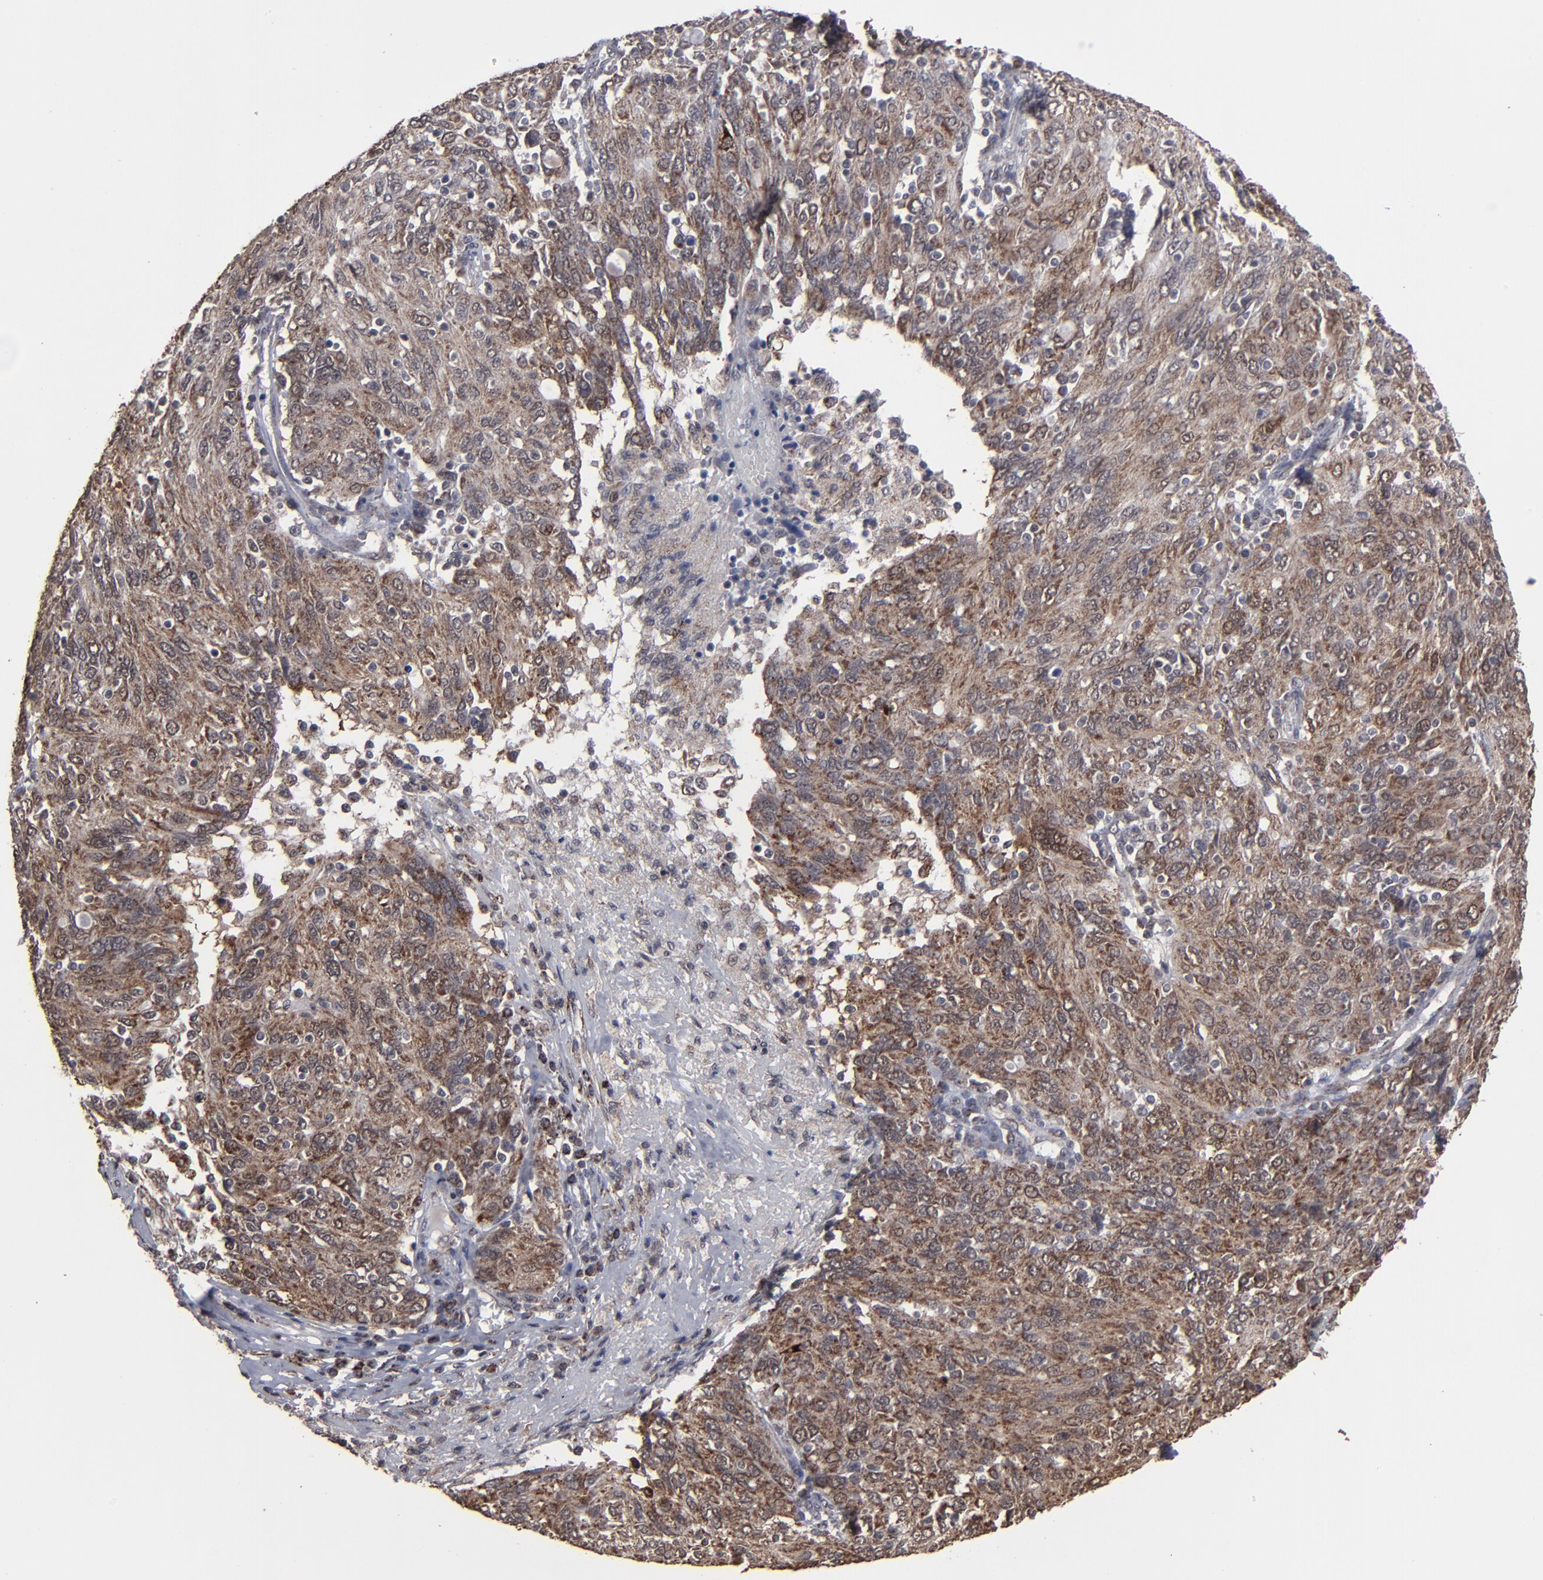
{"staining": {"intensity": "moderate", "quantity": ">75%", "location": "cytoplasmic/membranous"}, "tissue": "ovarian cancer", "cell_type": "Tumor cells", "image_type": "cancer", "snomed": [{"axis": "morphology", "description": "Carcinoma, endometroid"}, {"axis": "topography", "description": "Ovary"}], "caption": "IHC histopathology image of human ovarian cancer stained for a protein (brown), which demonstrates medium levels of moderate cytoplasmic/membranous expression in about >75% of tumor cells.", "gene": "BNIP3", "patient": {"sex": "female", "age": 50}}